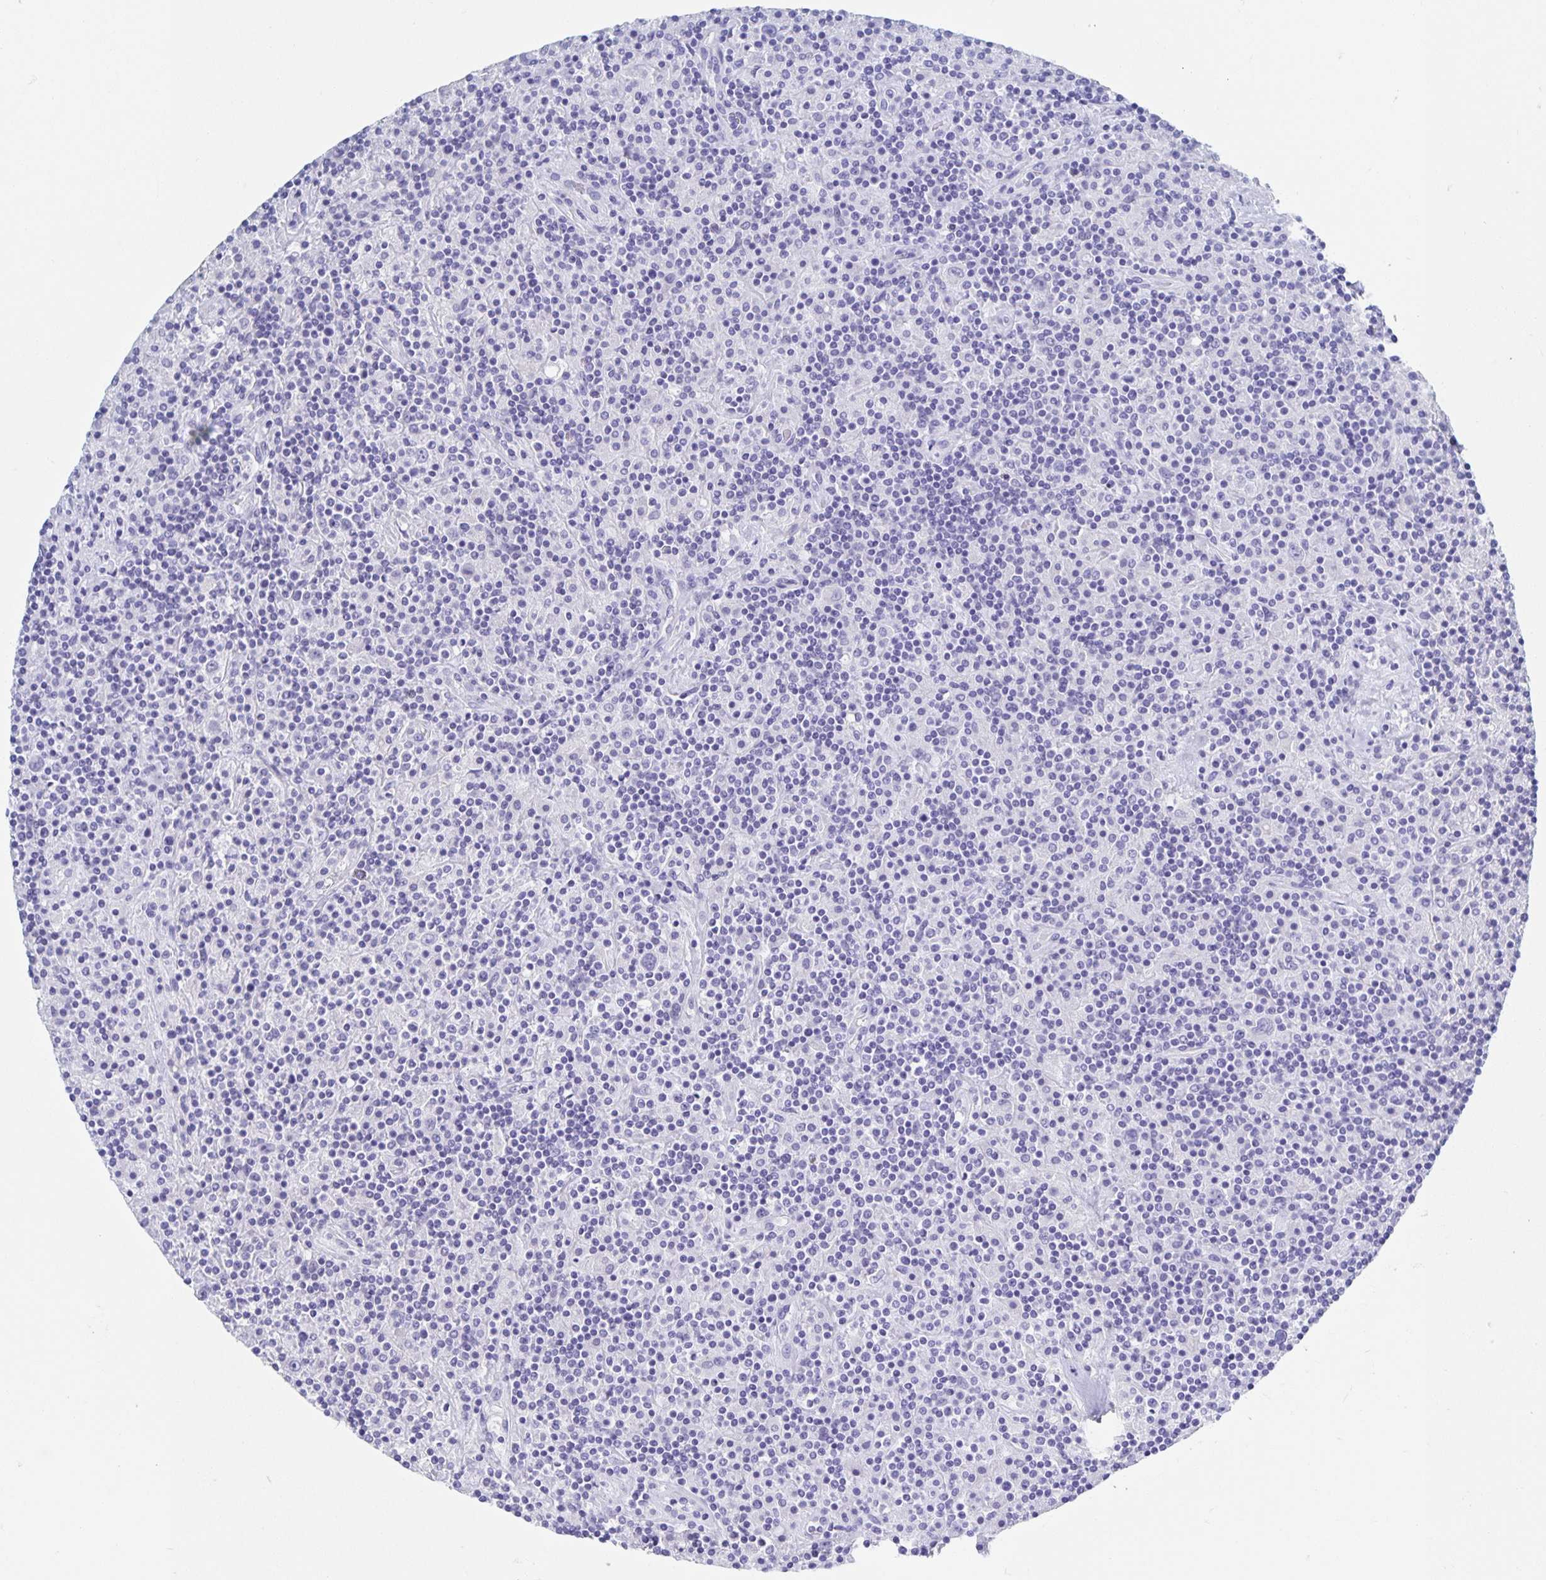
{"staining": {"intensity": "negative", "quantity": "none", "location": "none"}, "tissue": "lymphoma", "cell_type": "Tumor cells", "image_type": "cancer", "snomed": [{"axis": "morphology", "description": "Hodgkin's disease, NOS"}, {"axis": "topography", "description": "Lymph node"}], "caption": "DAB (3,3'-diaminobenzidine) immunohistochemical staining of human lymphoma exhibits no significant staining in tumor cells. Nuclei are stained in blue.", "gene": "DMBT1", "patient": {"sex": "male", "age": 70}}